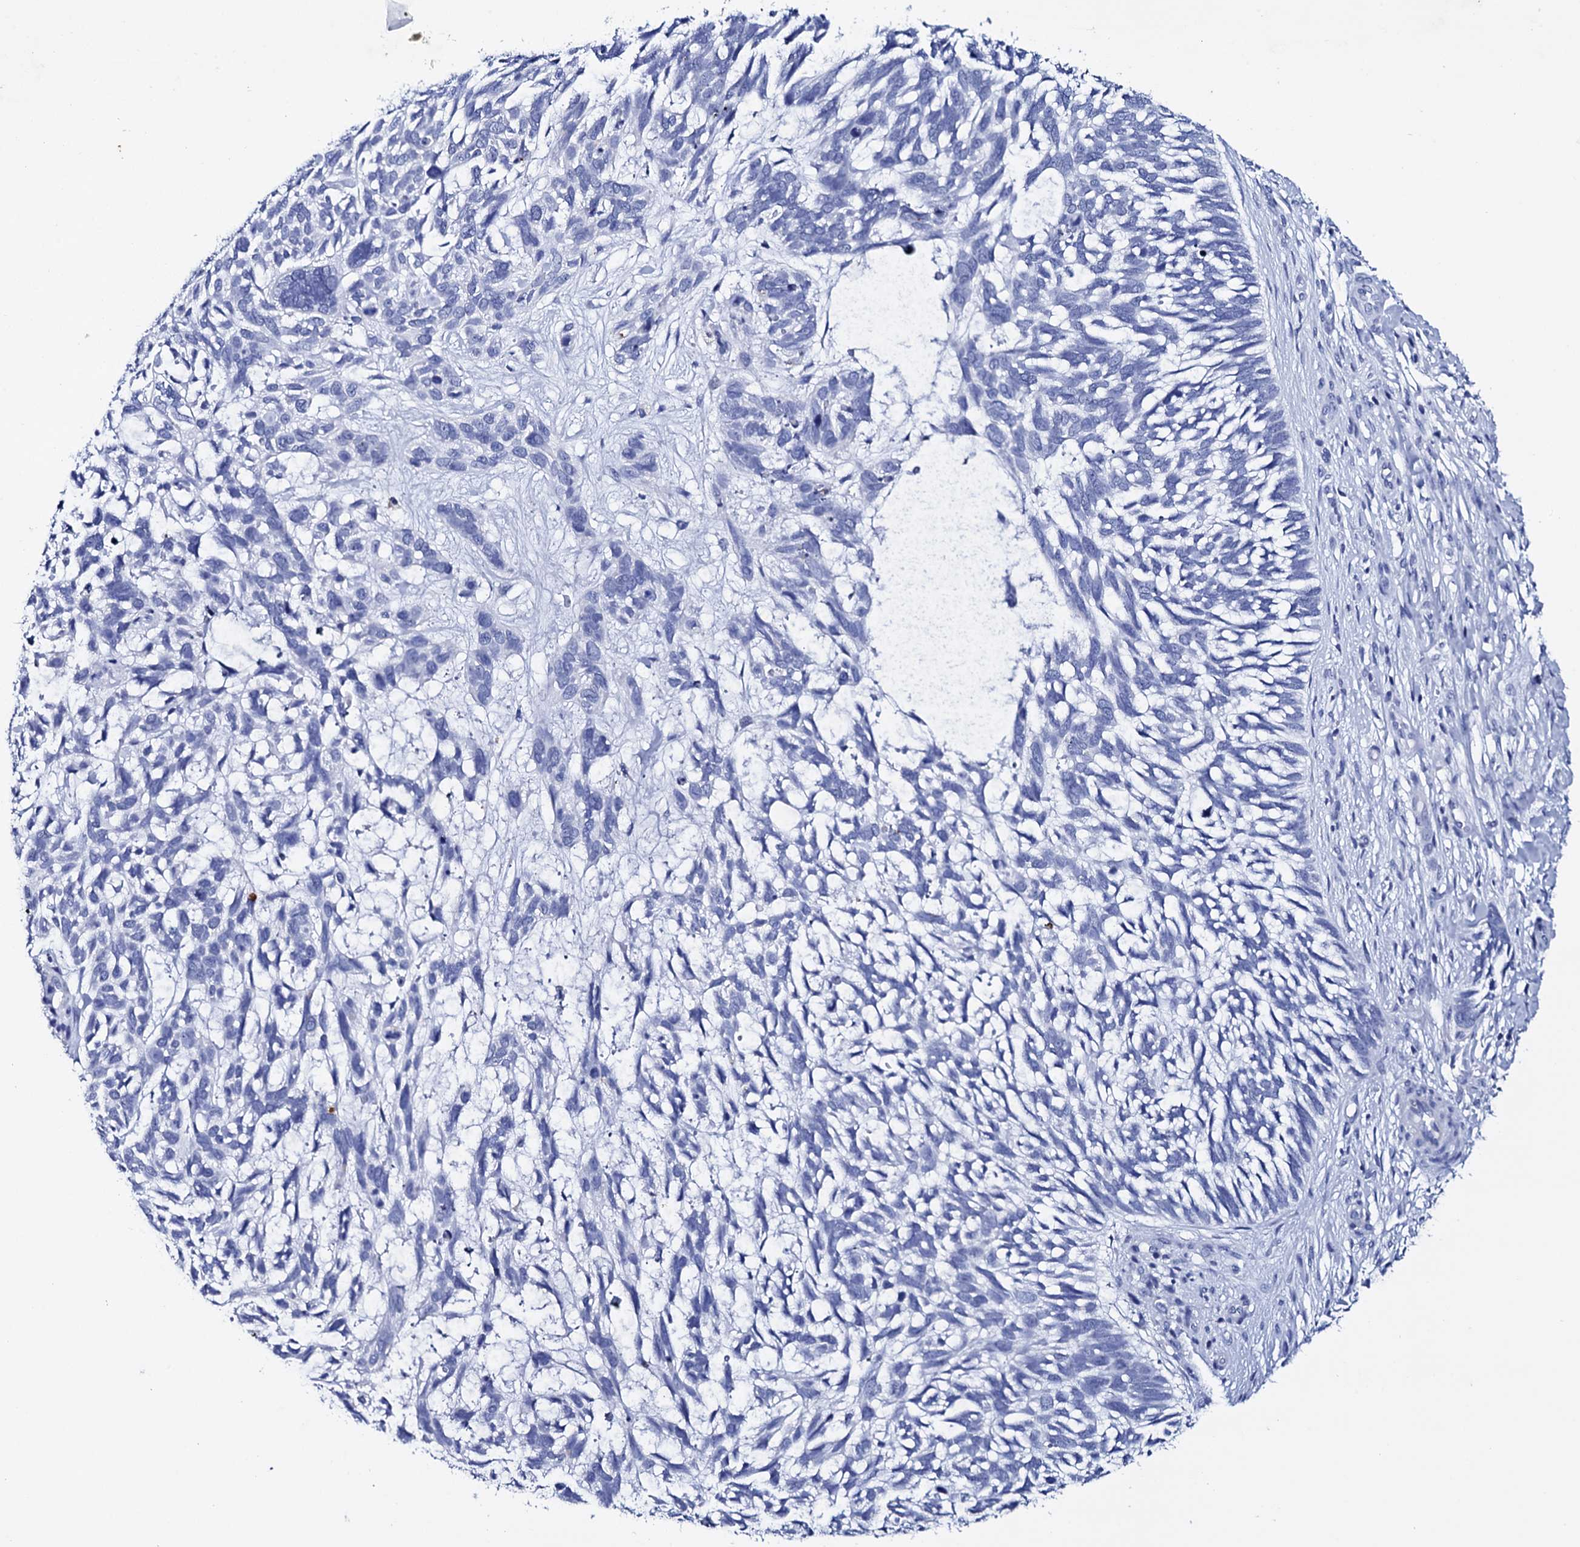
{"staining": {"intensity": "negative", "quantity": "none", "location": "none"}, "tissue": "skin cancer", "cell_type": "Tumor cells", "image_type": "cancer", "snomed": [{"axis": "morphology", "description": "Basal cell carcinoma"}, {"axis": "topography", "description": "Skin"}], "caption": "Immunohistochemistry (IHC) photomicrograph of neoplastic tissue: skin cancer stained with DAB (3,3'-diaminobenzidine) demonstrates no significant protein expression in tumor cells.", "gene": "ITPRID2", "patient": {"sex": "male", "age": 88}}